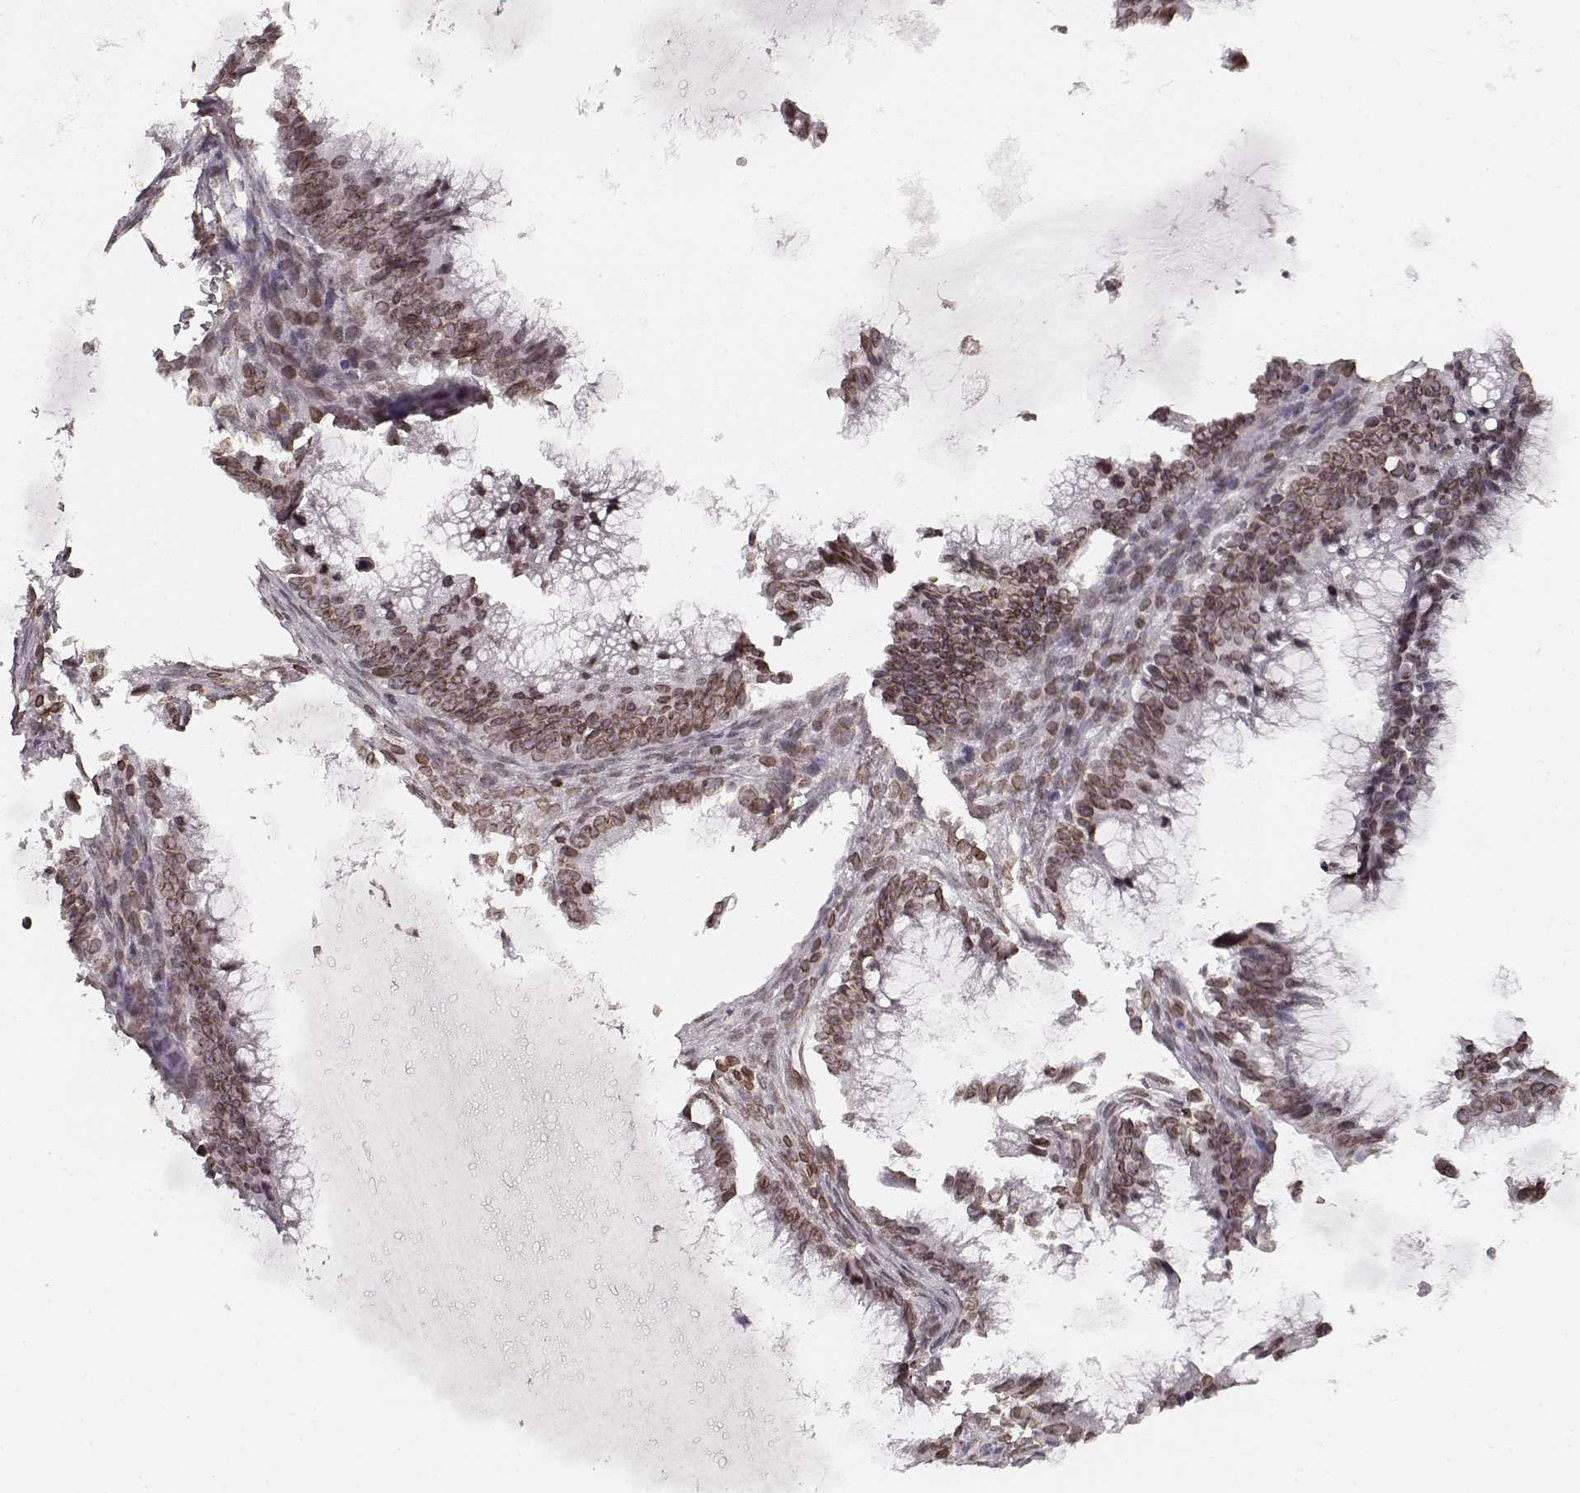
{"staining": {"intensity": "moderate", "quantity": ">75%", "location": "cytoplasmic/membranous,nuclear"}, "tissue": "ovarian cancer", "cell_type": "Tumor cells", "image_type": "cancer", "snomed": [{"axis": "morphology", "description": "Cystadenocarcinoma, mucinous, NOS"}, {"axis": "topography", "description": "Ovary"}], "caption": "Ovarian cancer stained with a protein marker reveals moderate staining in tumor cells.", "gene": "DCAF12", "patient": {"sex": "female", "age": 38}}